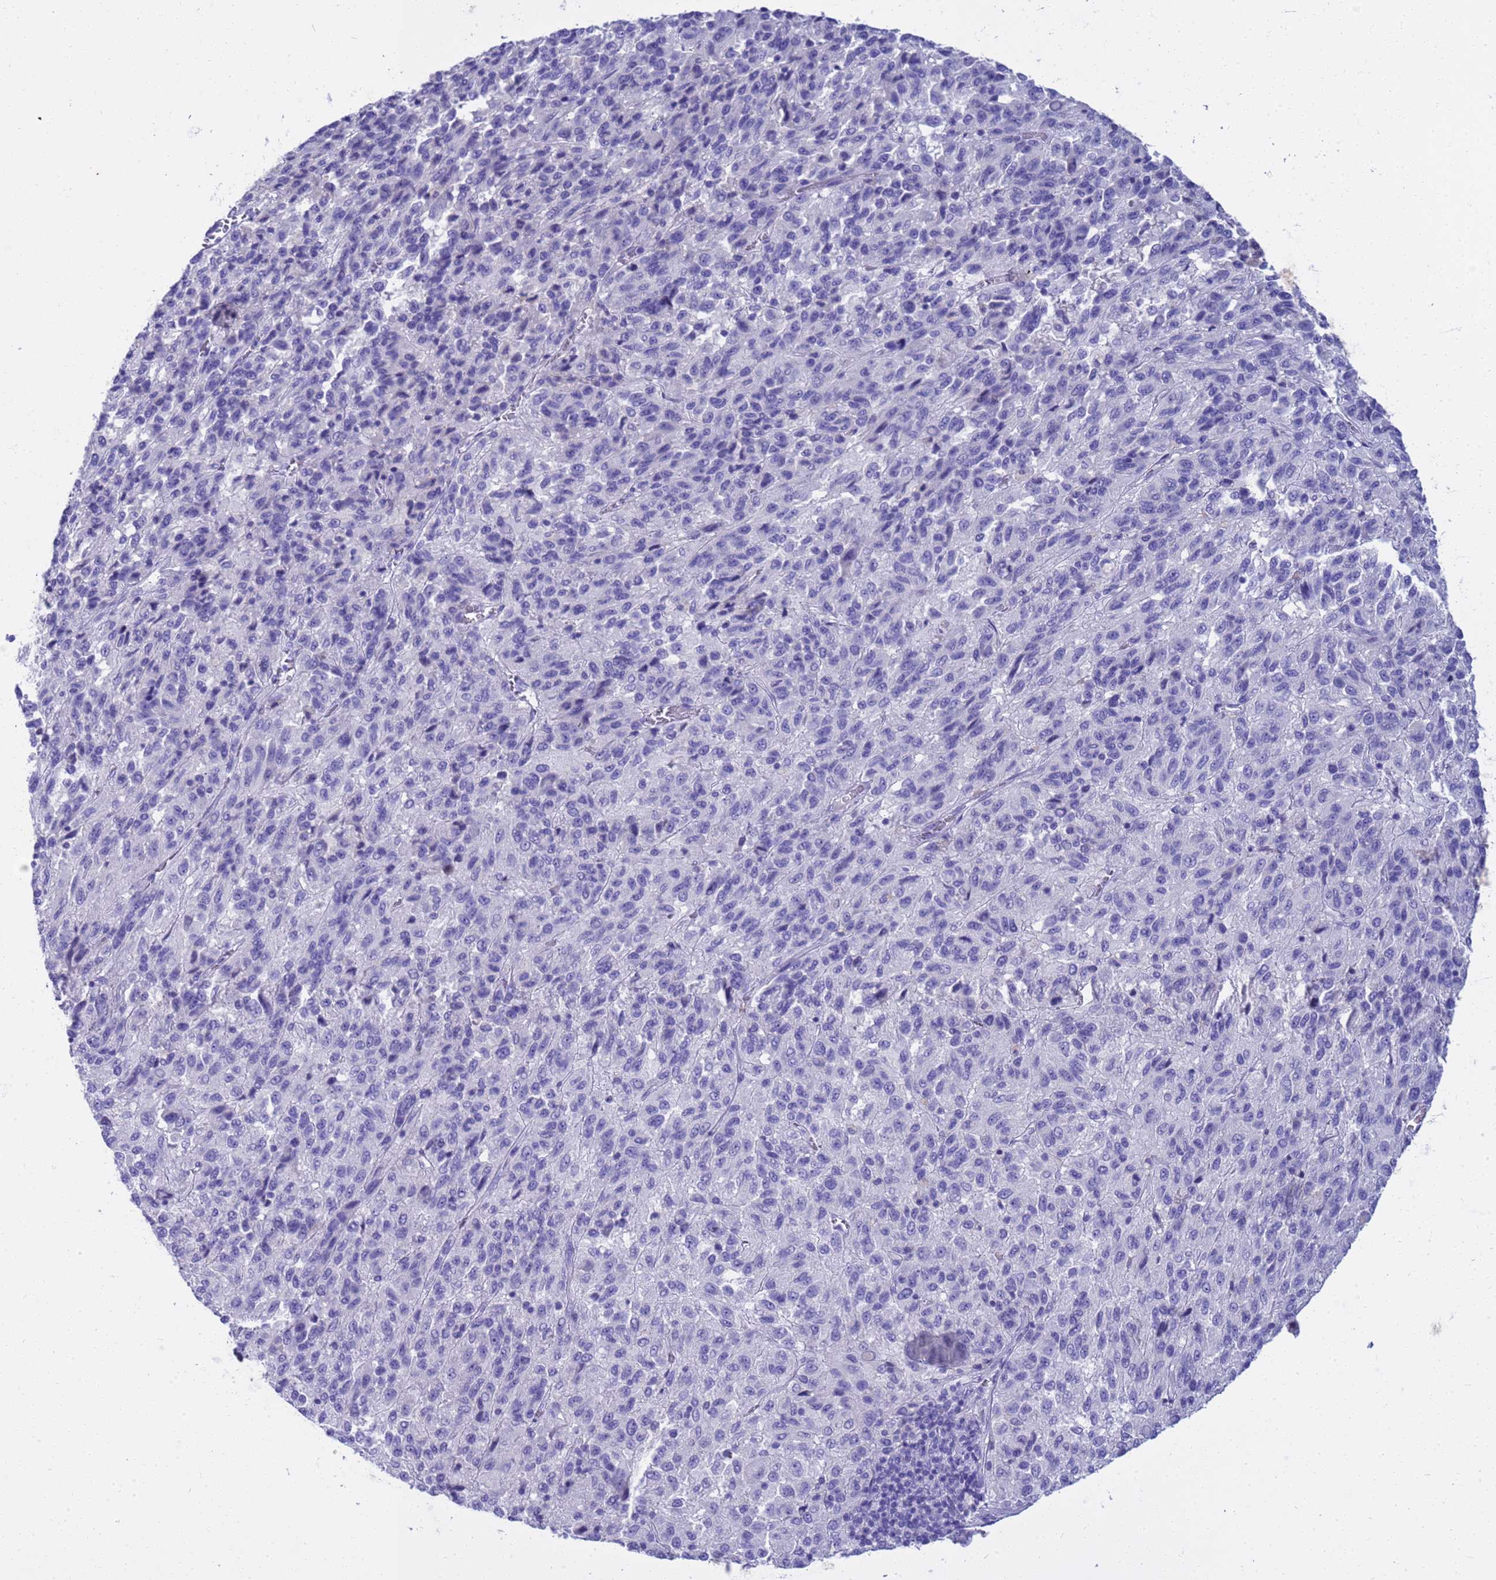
{"staining": {"intensity": "negative", "quantity": "none", "location": "none"}, "tissue": "melanoma", "cell_type": "Tumor cells", "image_type": "cancer", "snomed": [{"axis": "morphology", "description": "Malignant melanoma, Metastatic site"}, {"axis": "topography", "description": "Lung"}], "caption": "The image reveals no significant positivity in tumor cells of melanoma.", "gene": "SYCN", "patient": {"sex": "male", "age": 64}}